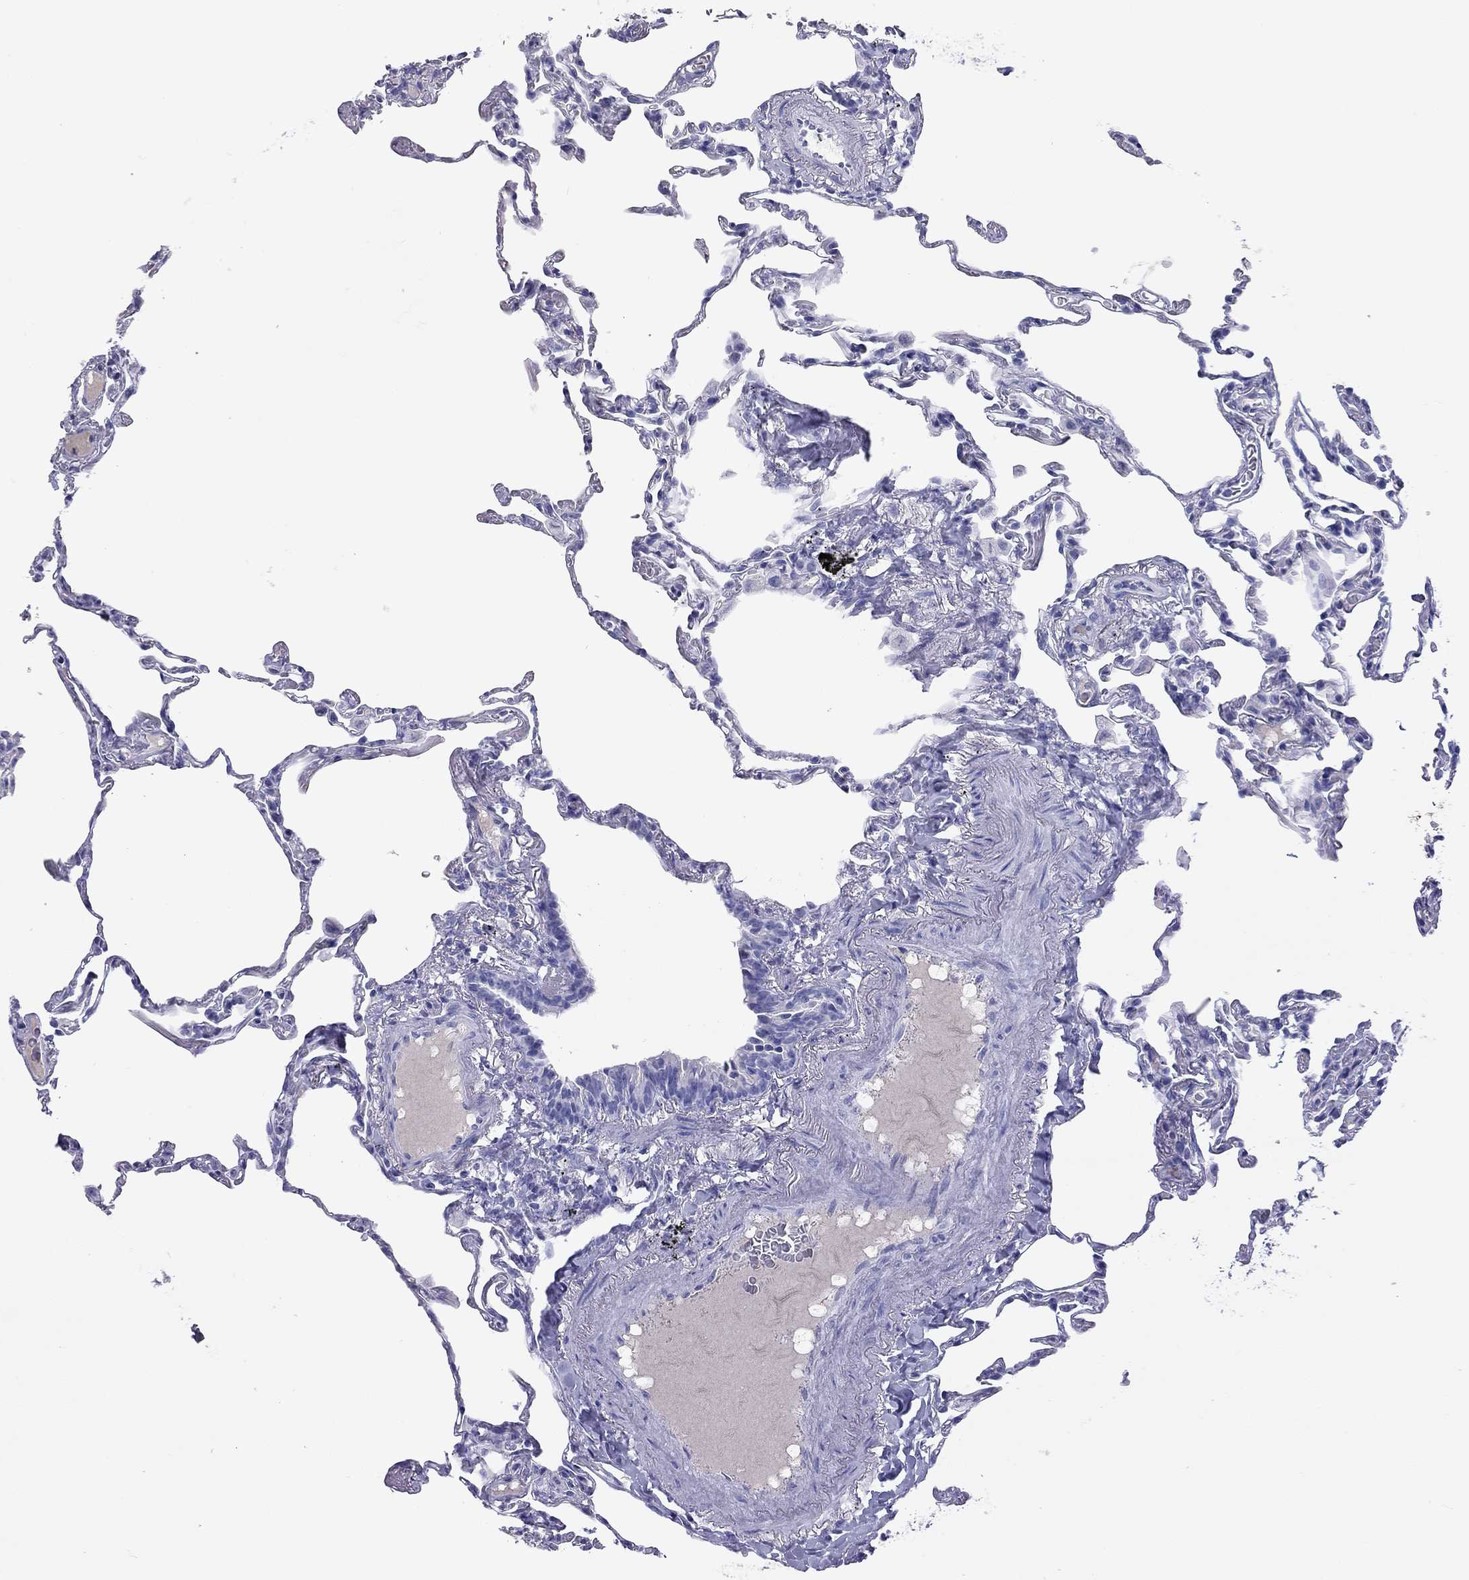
{"staining": {"intensity": "negative", "quantity": "none", "location": "none"}, "tissue": "lung", "cell_type": "Alveolar cells", "image_type": "normal", "snomed": [{"axis": "morphology", "description": "Normal tissue, NOS"}, {"axis": "topography", "description": "Lung"}], "caption": "Alveolar cells are negative for brown protein staining in unremarkable lung. (Stains: DAB IHC with hematoxylin counter stain, Microscopy: brightfield microscopy at high magnification).", "gene": "KLRG1", "patient": {"sex": "female", "age": 57}}